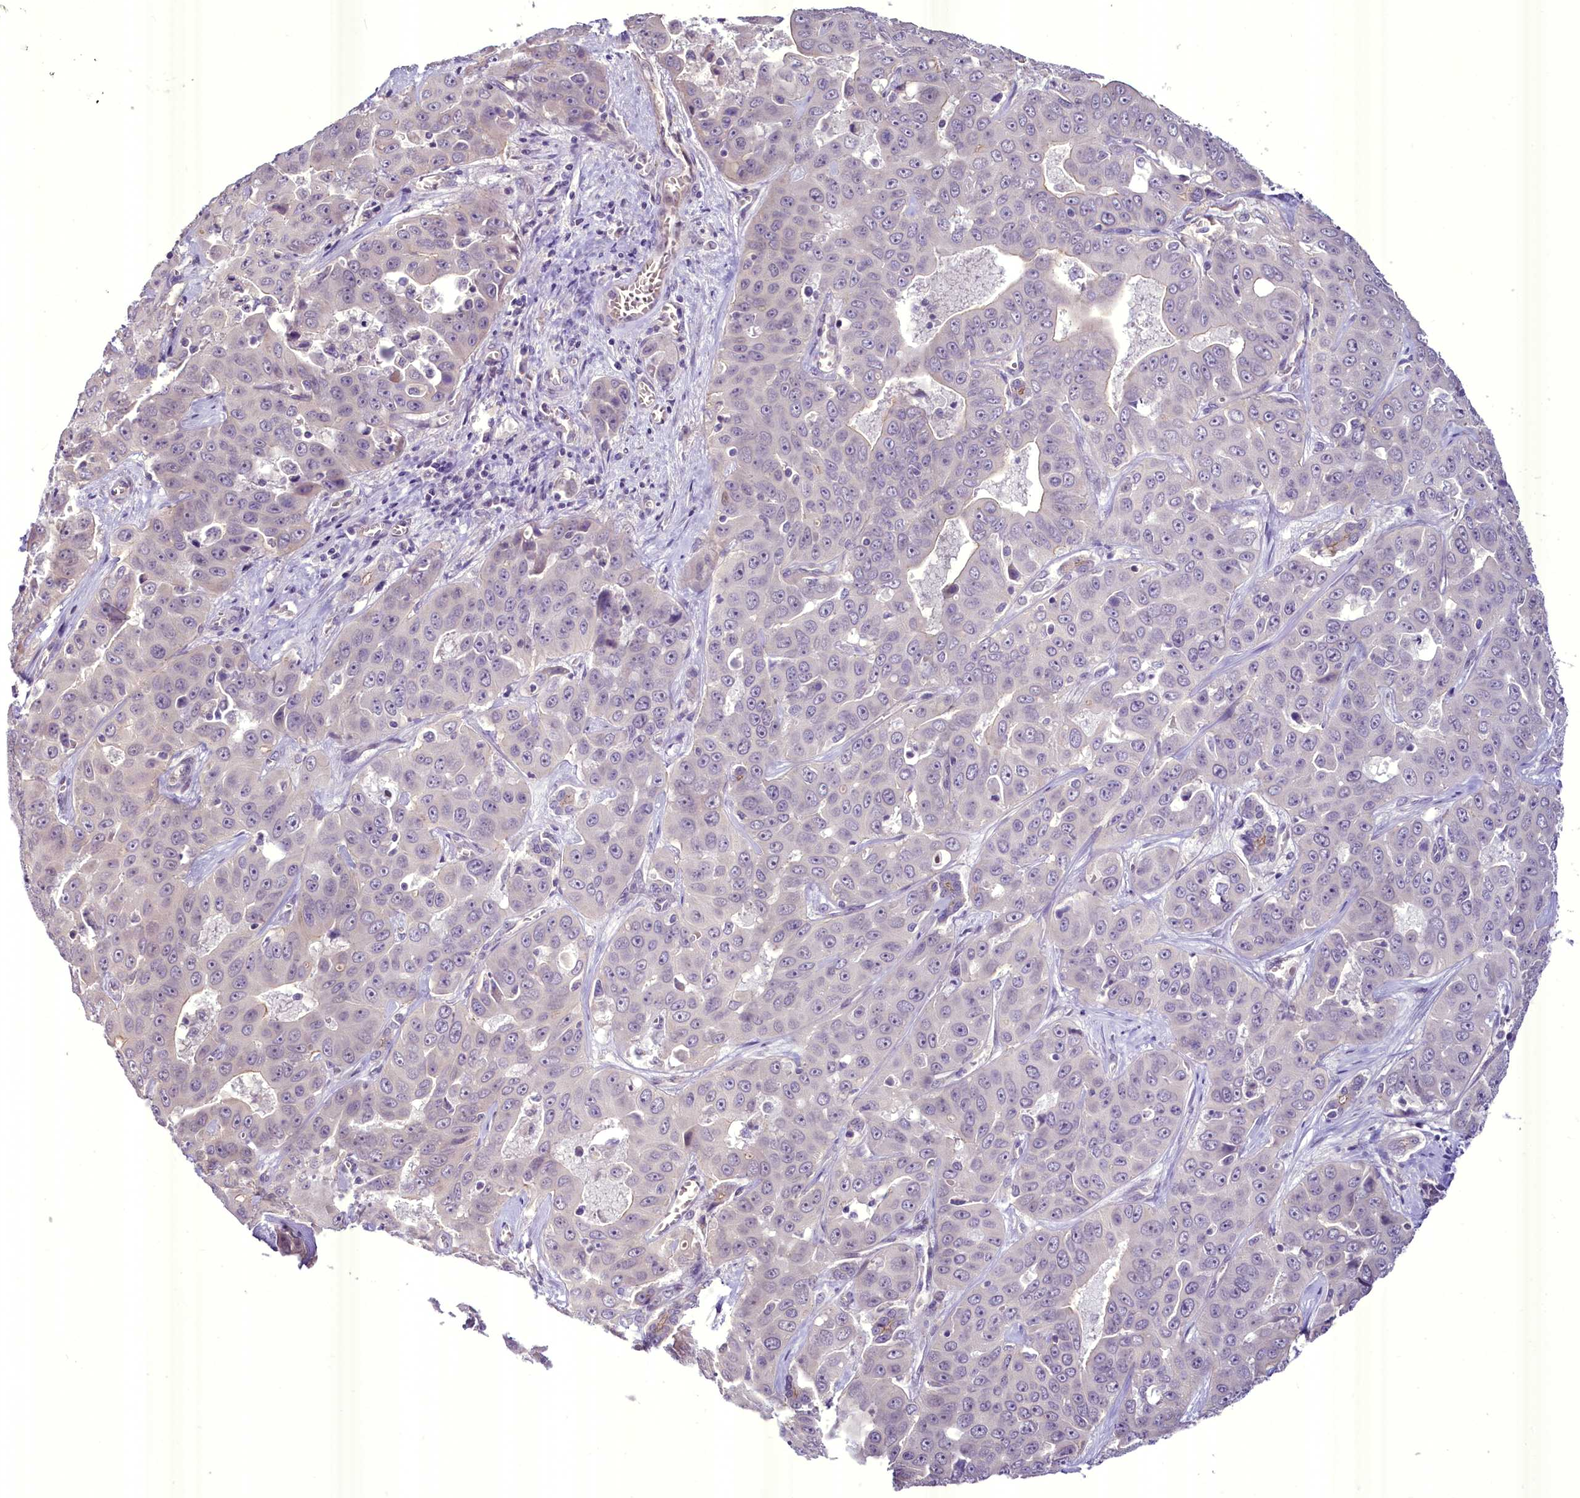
{"staining": {"intensity": "negative", "quantity": "none", "location": "none"}, "tissue": "liver cancer", "cell_type": "Tumor cells", "image_type": "cancer", "snomed": [{"axis": "morphology", "description": "Cholangiocarcinoma"}, {"axis": "topography", "description": "Liver"}], "caption": "High power microscopy histopathology image of an immunohistochemistry (IHC) histopathology image of liver cholangiocarcinoma, revealing no significant staining in tumor cells.", "gene": "BANK1", "patient": {"sex": "female", "age": 52}}